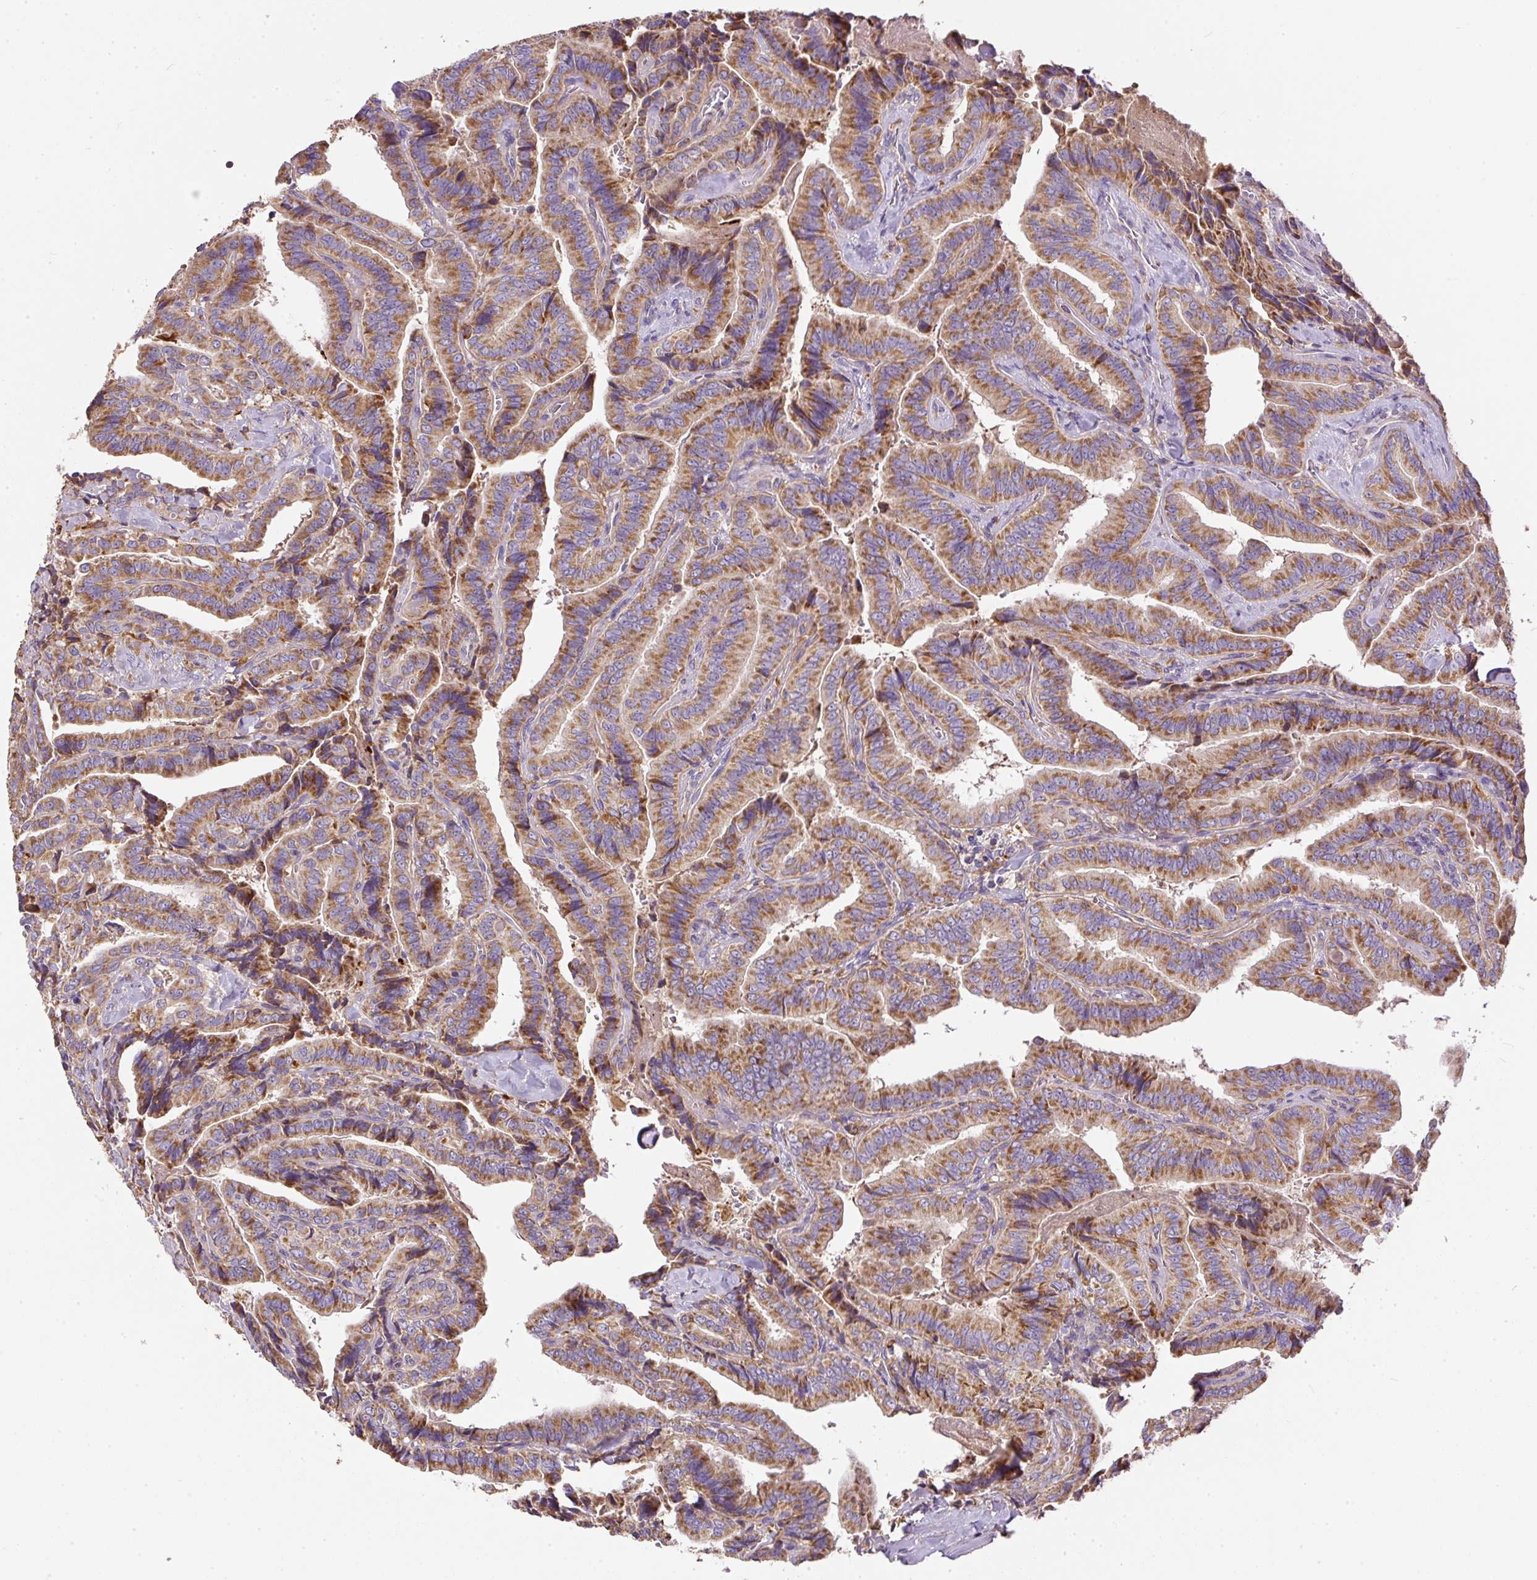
{"staining": {"intensity": "moderate", "quantity": ">75%", "location": "cytoplasmic/membranous"}, "tissue": "thyroid cancer", "cell_type": "Tumor cells", "image_type": "cancer", "snomed": [{"axis": "morphology", "description": "Papillary adenocarcinoma, NOS"}, {"axis": "topography", "description": "Thyroid gland"}], "caption": "Moderate cytoplasmic/membranous protein expression is seen in about >75% of tumor cells in thyroid cancer.", "gene": "DAPK1", "patient": {"sex": "male", "age": 61}}